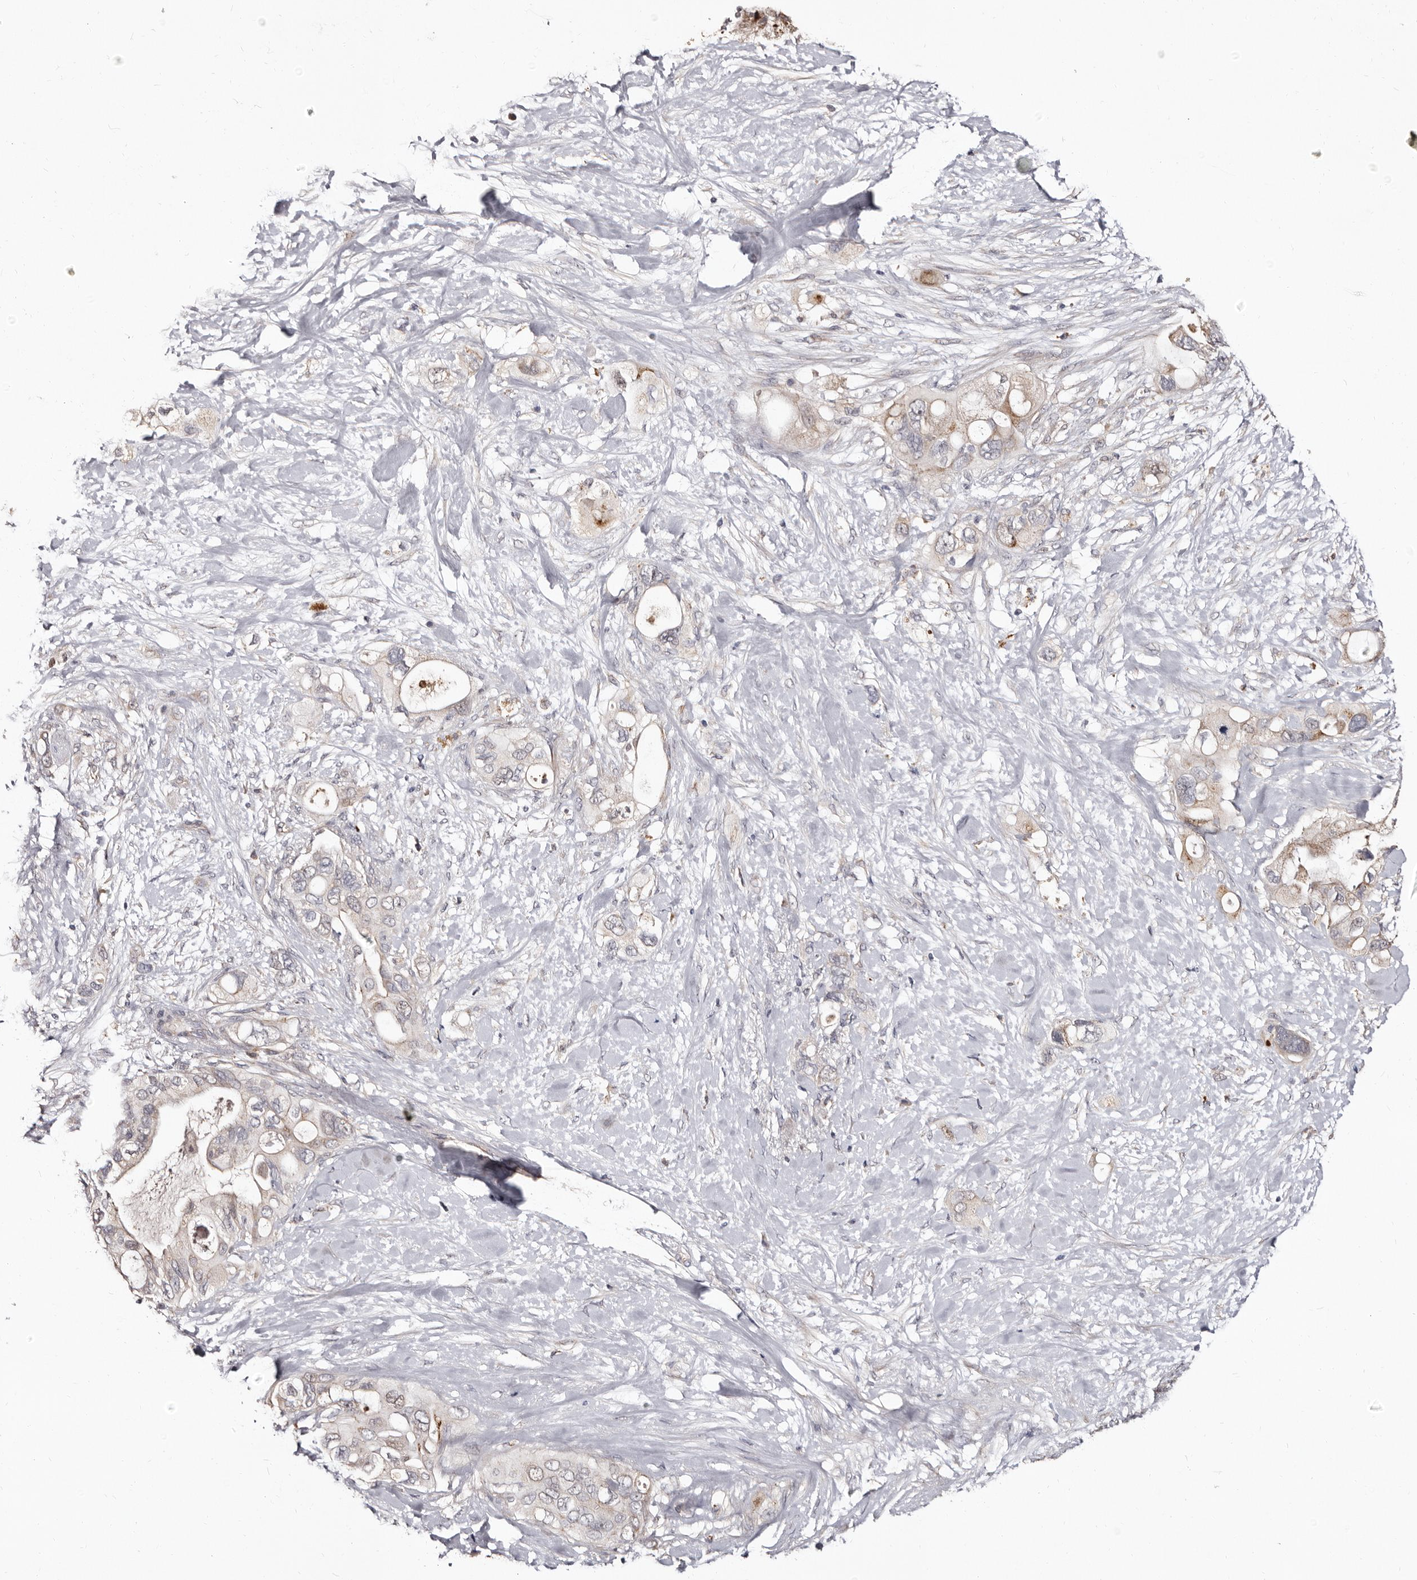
{"staining": {"intensity": "moderate", "quantity": "<25%", "location": "cytoplasmic/membranous"}, "tissue": "pancreatic cancer", "cell_type": "Tumor cells", "image_type": "cancer", "snomed": [{"axis": "morphology", "description": "Adenocarcinoma, NOS"}, {"axis": "topography", "description": "Pancreas"}], "caption": "Immunohistochemical staining of human pancreatic adenocarcinoma exhibits low levels of moderate cytoplasmic/membranous protein staining in approximately <25% of tumor cells.", "gene": "PTAFR", "patient": {"sex": "female", "age": 56}}